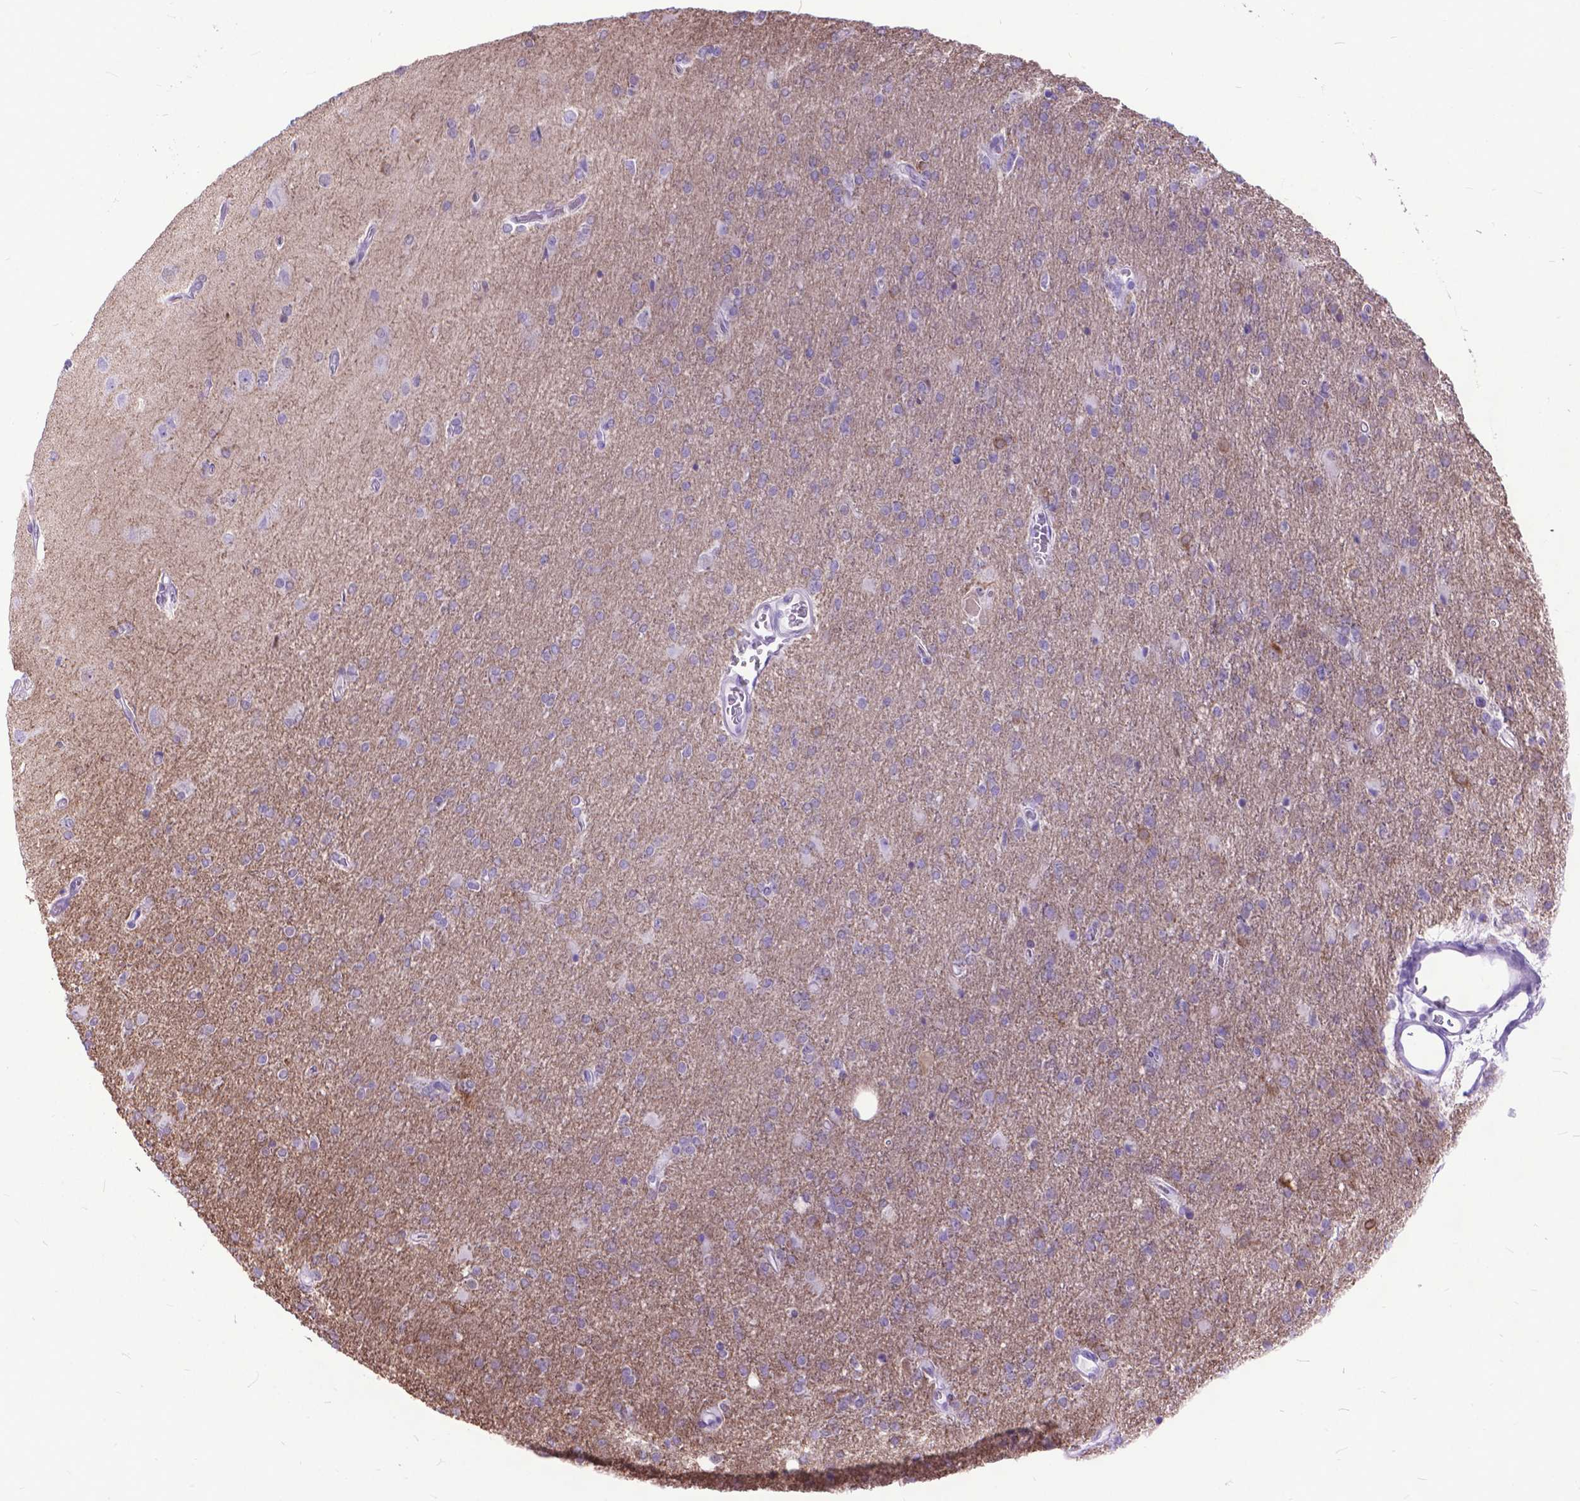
{"staining": {"intensity": "negative", "quantity": "none", "location": "none"}, "tissue": "glioma", "cell_type": "Tumor cells", "image_type": "cancer", "snomed": [{"axis": "morphology", "description": "Glioma, malignant, High grade"}, {"axis": "topography", "description": "Cerebral cortex"}], "caption": "There is no significant staining in tumor cells of glioma. The staining is performed using DAB brown chromogen with nuclei counter-stained in using hematoxylin.", "gene": "POLE4", "patient": {"sex": "male", "age": 70}}